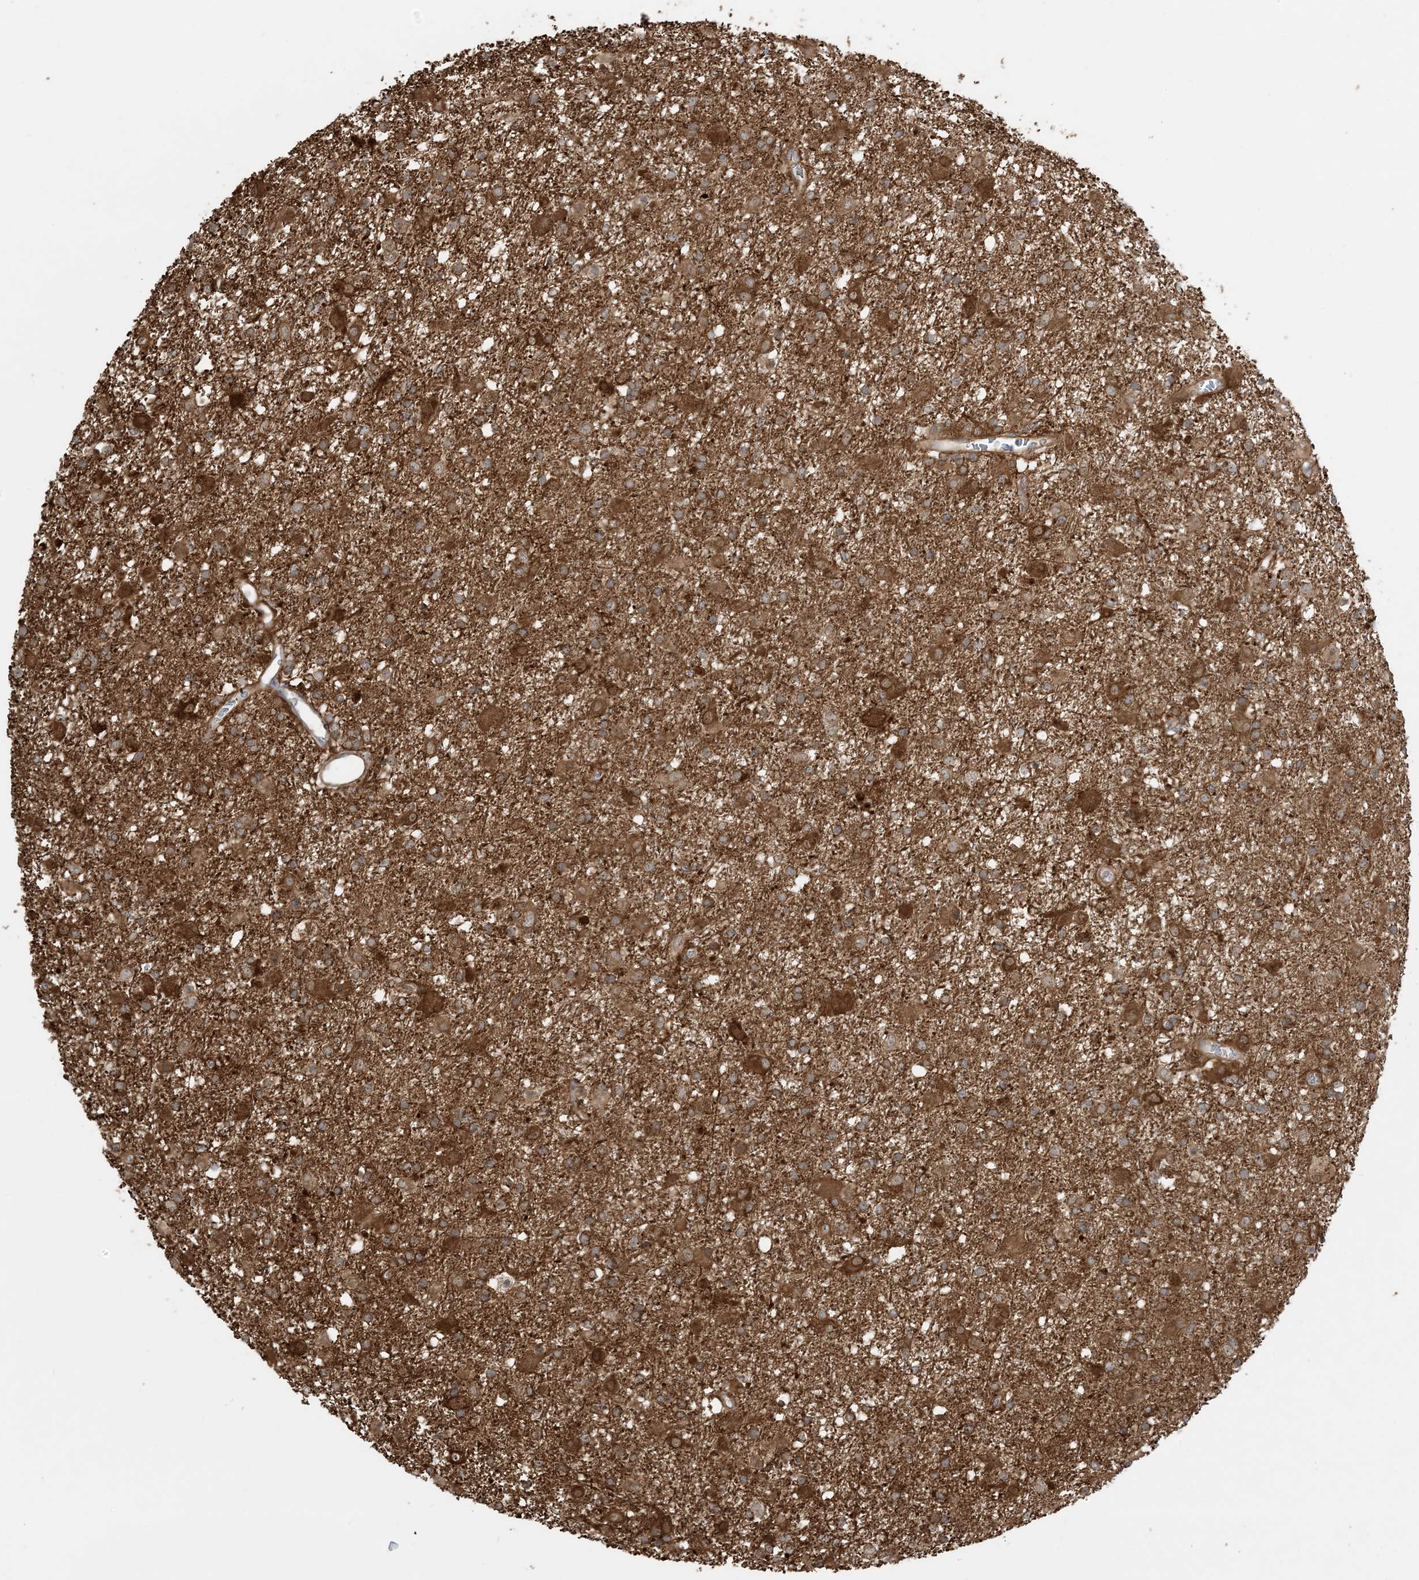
{"staining": {"intensity": "moderate", "quantity": ">75%", "location": "cytoplasmic/membranous"}, "tissue": "glioma", "cell_type": "Tumor cells", "image_type": "cancer", "snomed": [{"axis": "morphology", "description": "Glioma, malignant, Low grade"}, {"axis": "topography", "description": "Brain"}], "caption": "The histopathology image exhibits staining of glioma, revealing moderate cytoplasmic/membranous protein expression (brown color) within tumor cells. (Brightfield microscopy of DAB IHC at high magnification).", "gene": "SRP72", "patient": {"sex": "male", "age": 65}}